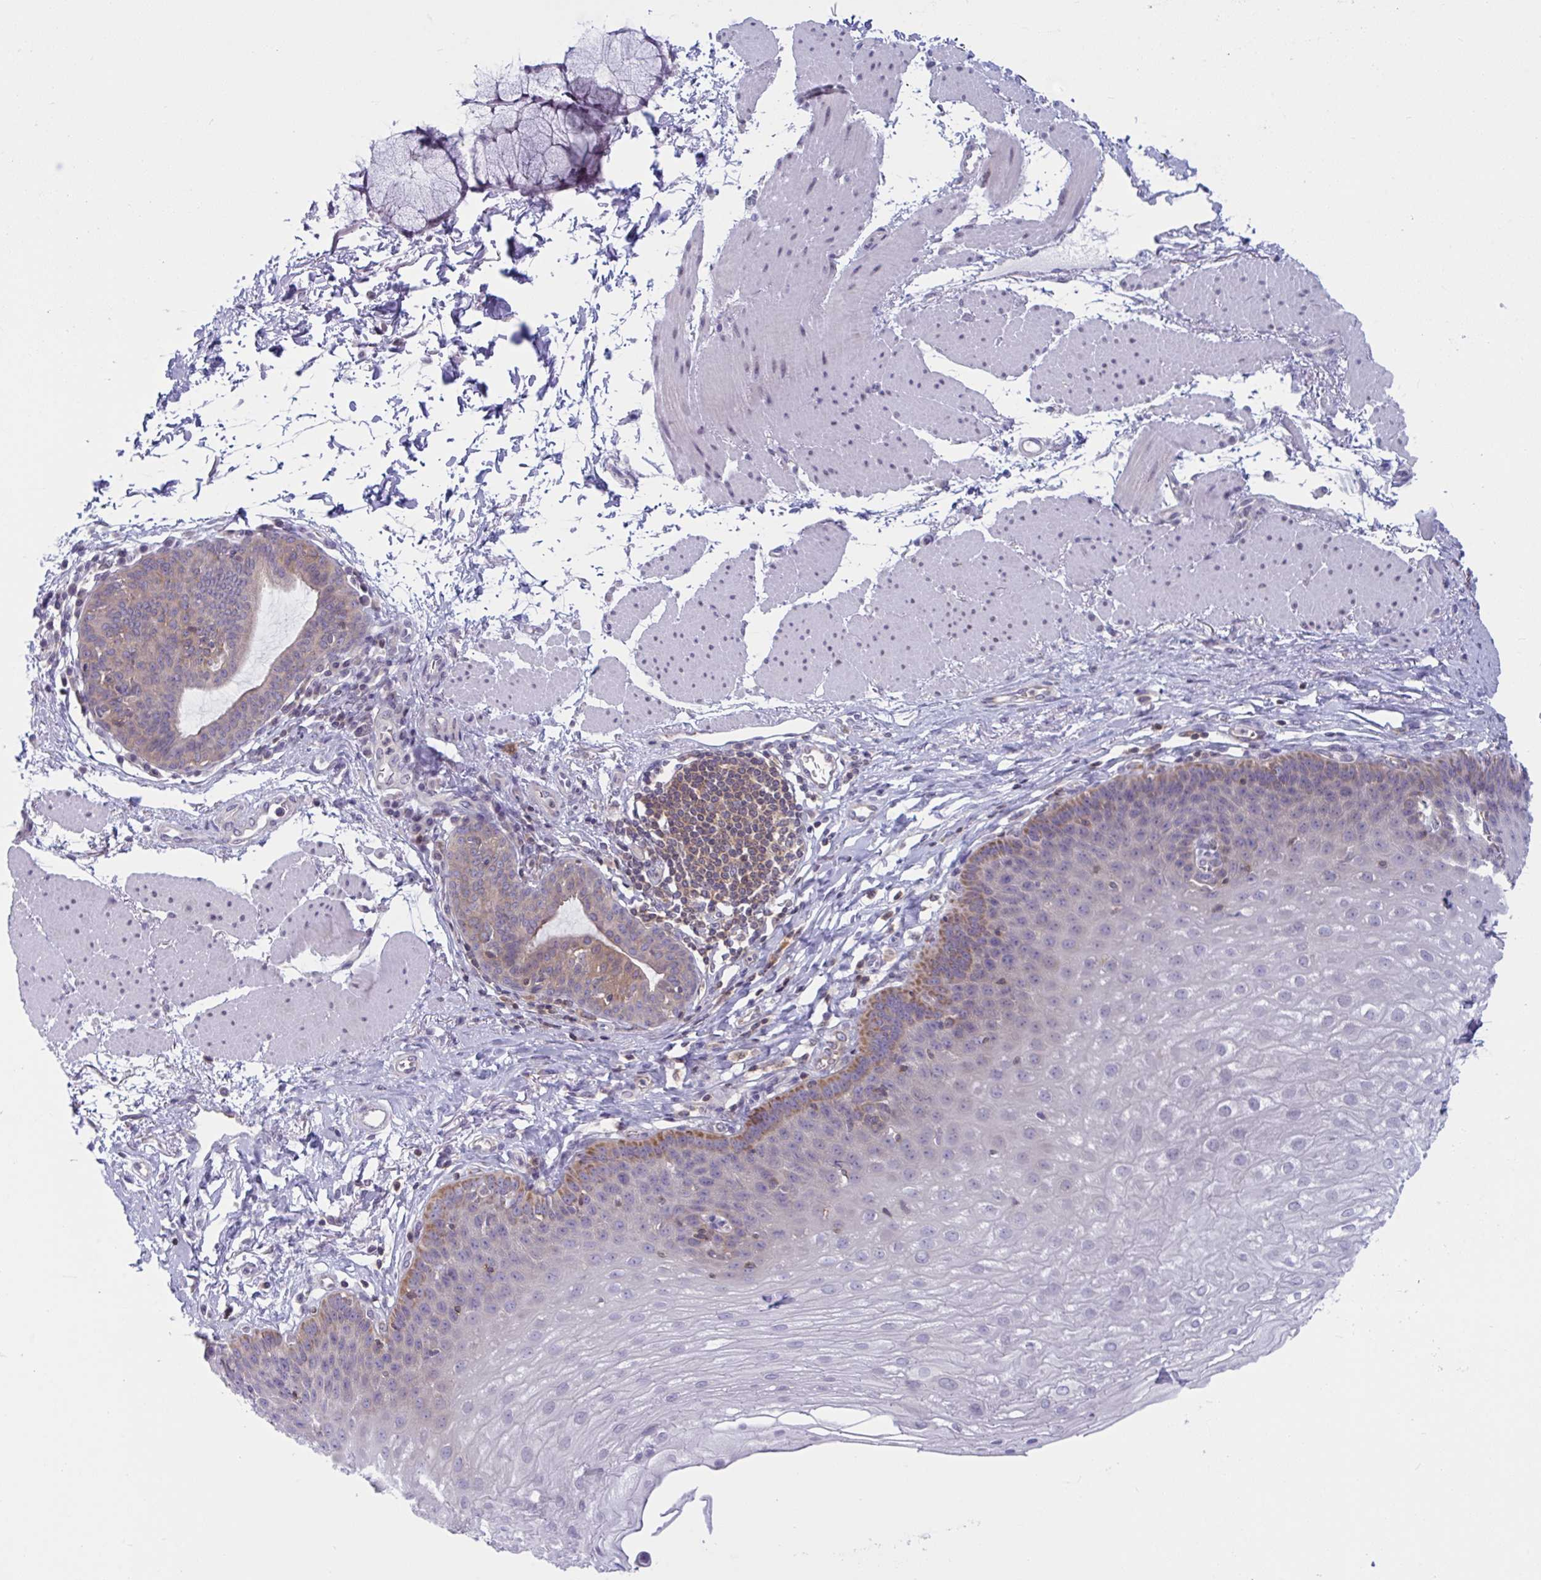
{"staining": {"intensity": "moderate", "quantity": "<25%", "location": "cytoplasmic/membranous"}, "tissue": "esophagus", "cell_type": "Squamous epithelial cells", "image_type": "normal", "snomed": [{"axis": "morphology", "description": "Normal tissue, NOS"}, {"axis": "topography", "description": "Esophagus"}], "caption": "Protein analysis of unremarkable esophagus demonstrates moderate cytoplasmic/membranous expression in approximately <25% of squamous epithelial cells. The protein of interest is shown in brown color, while the nuclei are stained blue.", "gene": "TANK", "patient": {"sex": "female", "age": 81}}